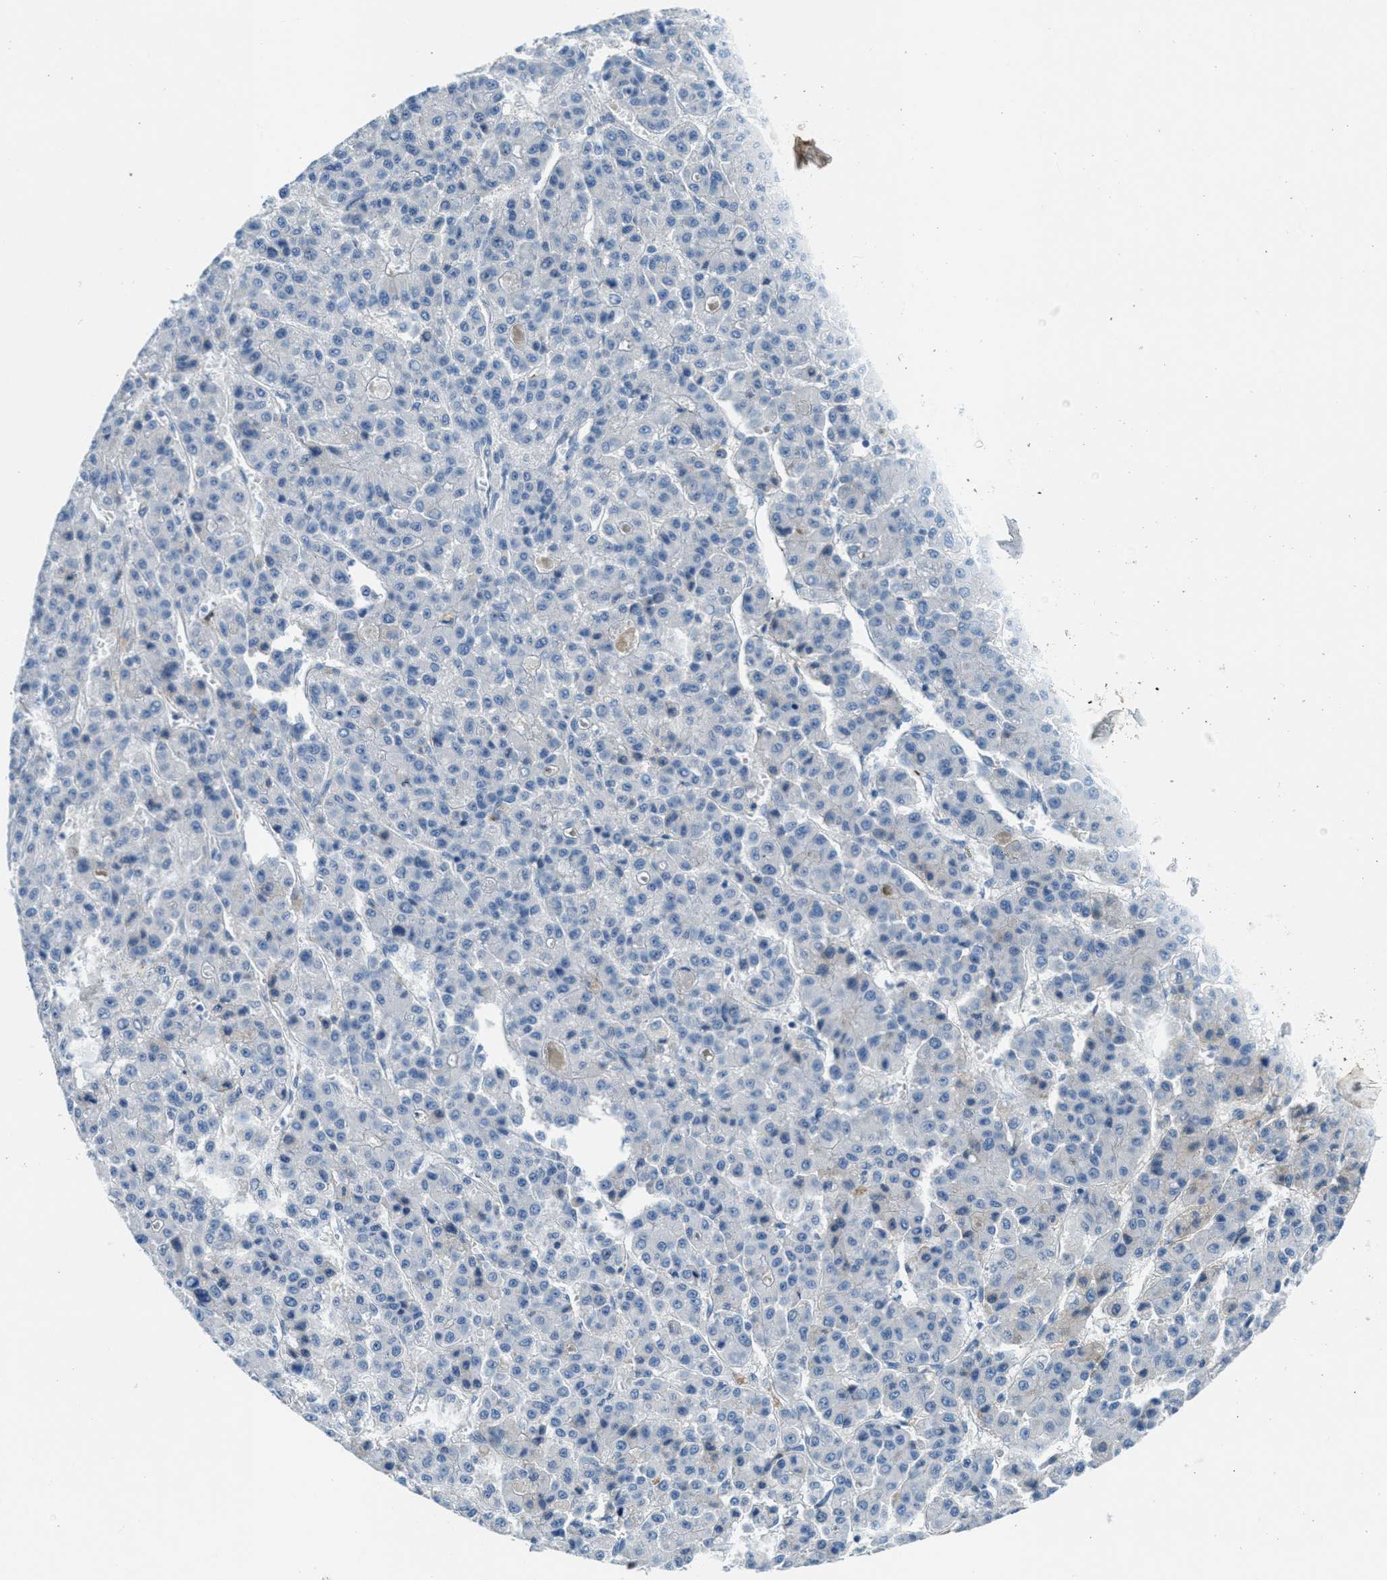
{"staining": {"intensity": "negative", "quantity": "none", "location": "none"}, "tissue": "liver cancer", "cell_type": "Tumor cells", "image_type": "cancer", "snomed": [{"axis": "morphology", "description": "Carcinoma, Hepatocellular, NOS"}, {"axis": "topography", "description": "Liver"}], "caption": "An immunohistochemistry (IHC) histopathology image of liver cancer is shown. There is no staining in tumor cells of liver cancer.", "gene": "A2M", "patient": {"sex": "male", "age": 70}}